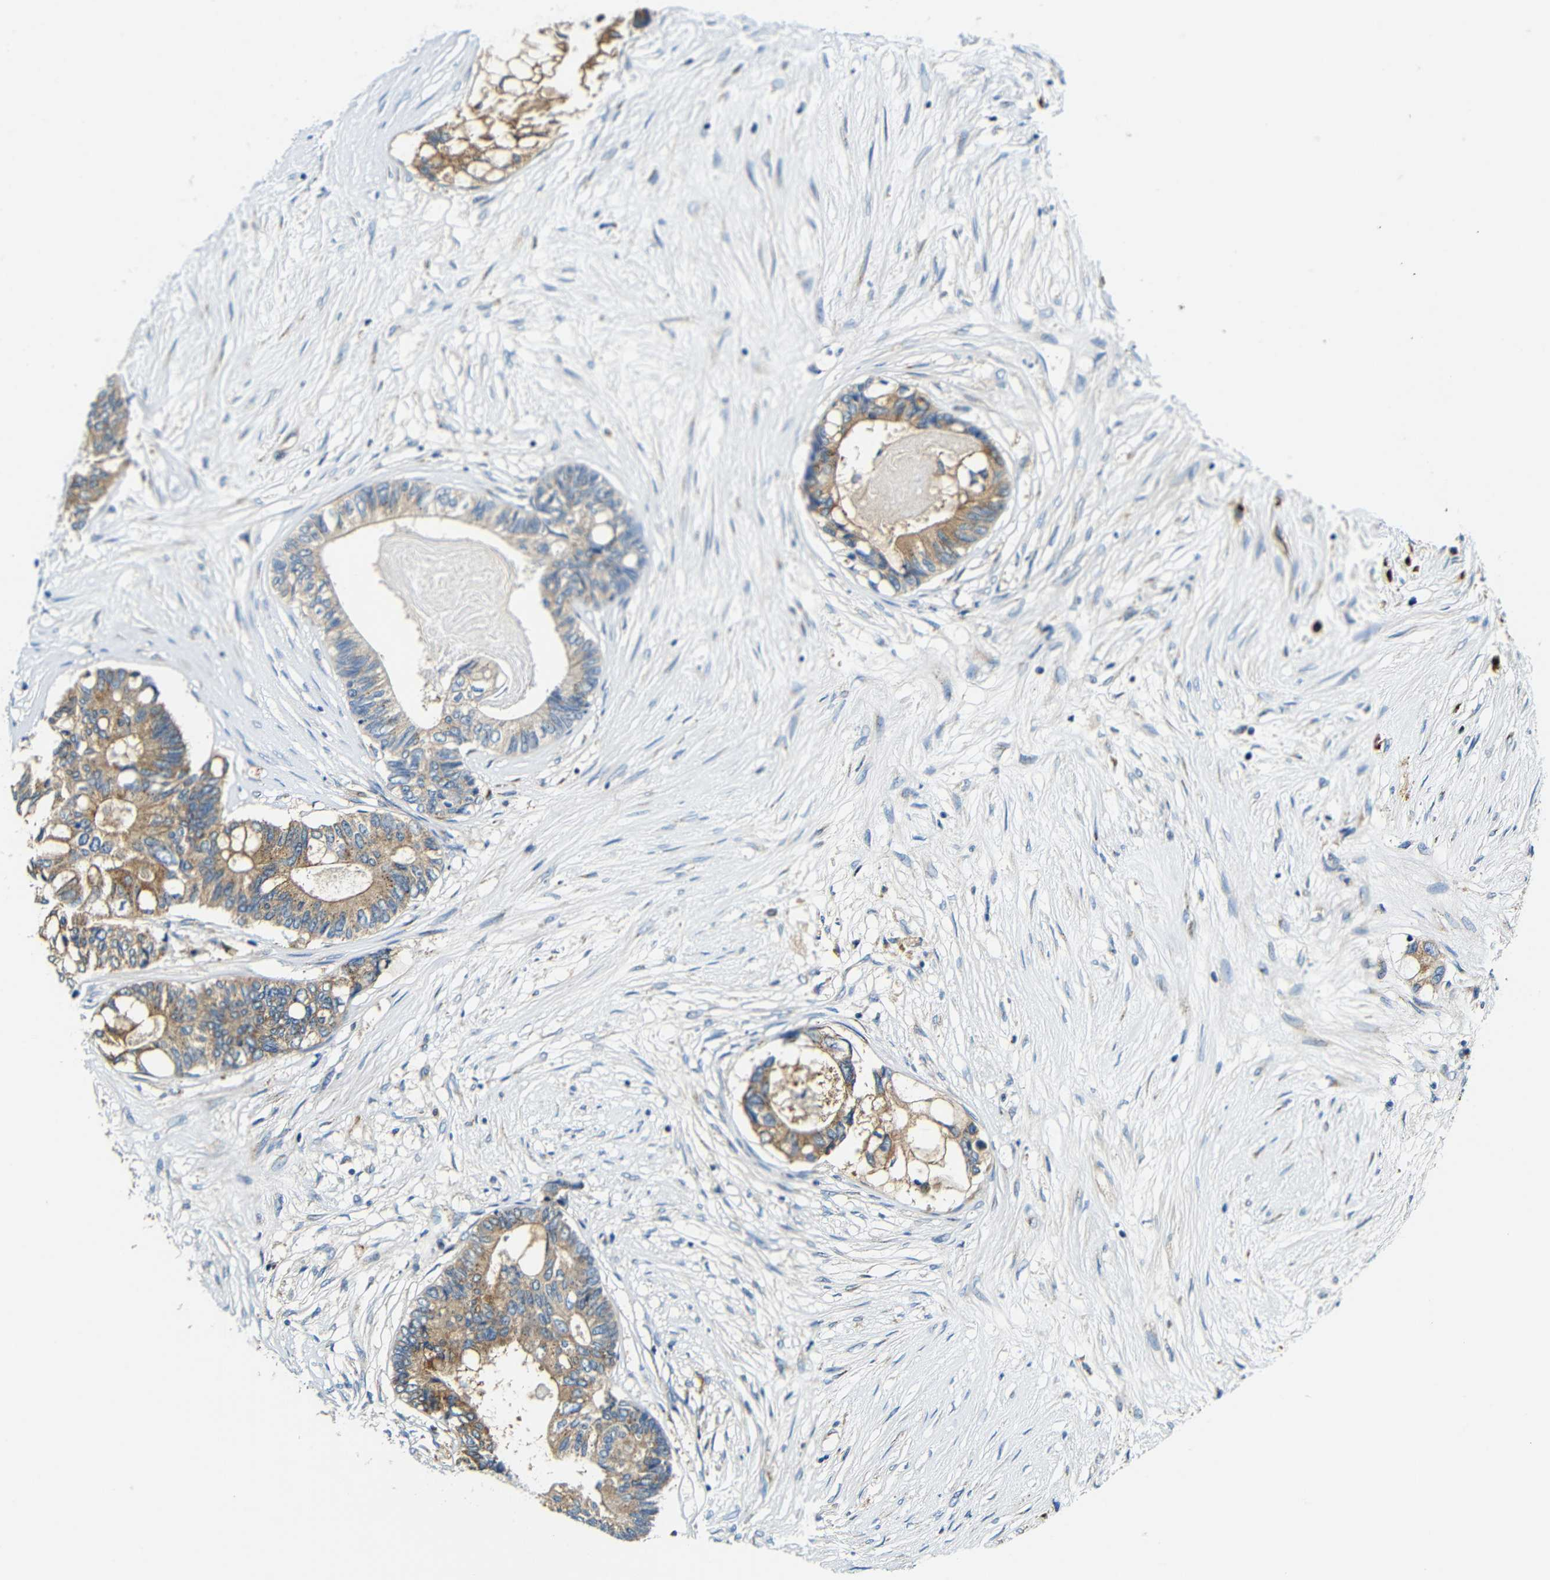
{"staining": {"intensity": "moderate", "quantity": ">75%", "location": "cytoplasmic/membranous"}, "tissue": "colorectal cancer", "cell_type": "Tumor cells", "image_type": "cancer", "snomed": [{"axis": "morphology", "description": "Adenocarcinoma, NOS"}, {"axis": "topography", "description": "Rectum"}], "caption": "Tumor cells display moderate cytoplasmic/membranous staining in about >75% of cells in adenocarcinoma (colorectal). The staining was performed using DAB, with brown indicating positive protein expression. Nuclei are stained blue with hematoxylin.", "gene": "USO1", "patient": {"sex": "male", "age": 63}}